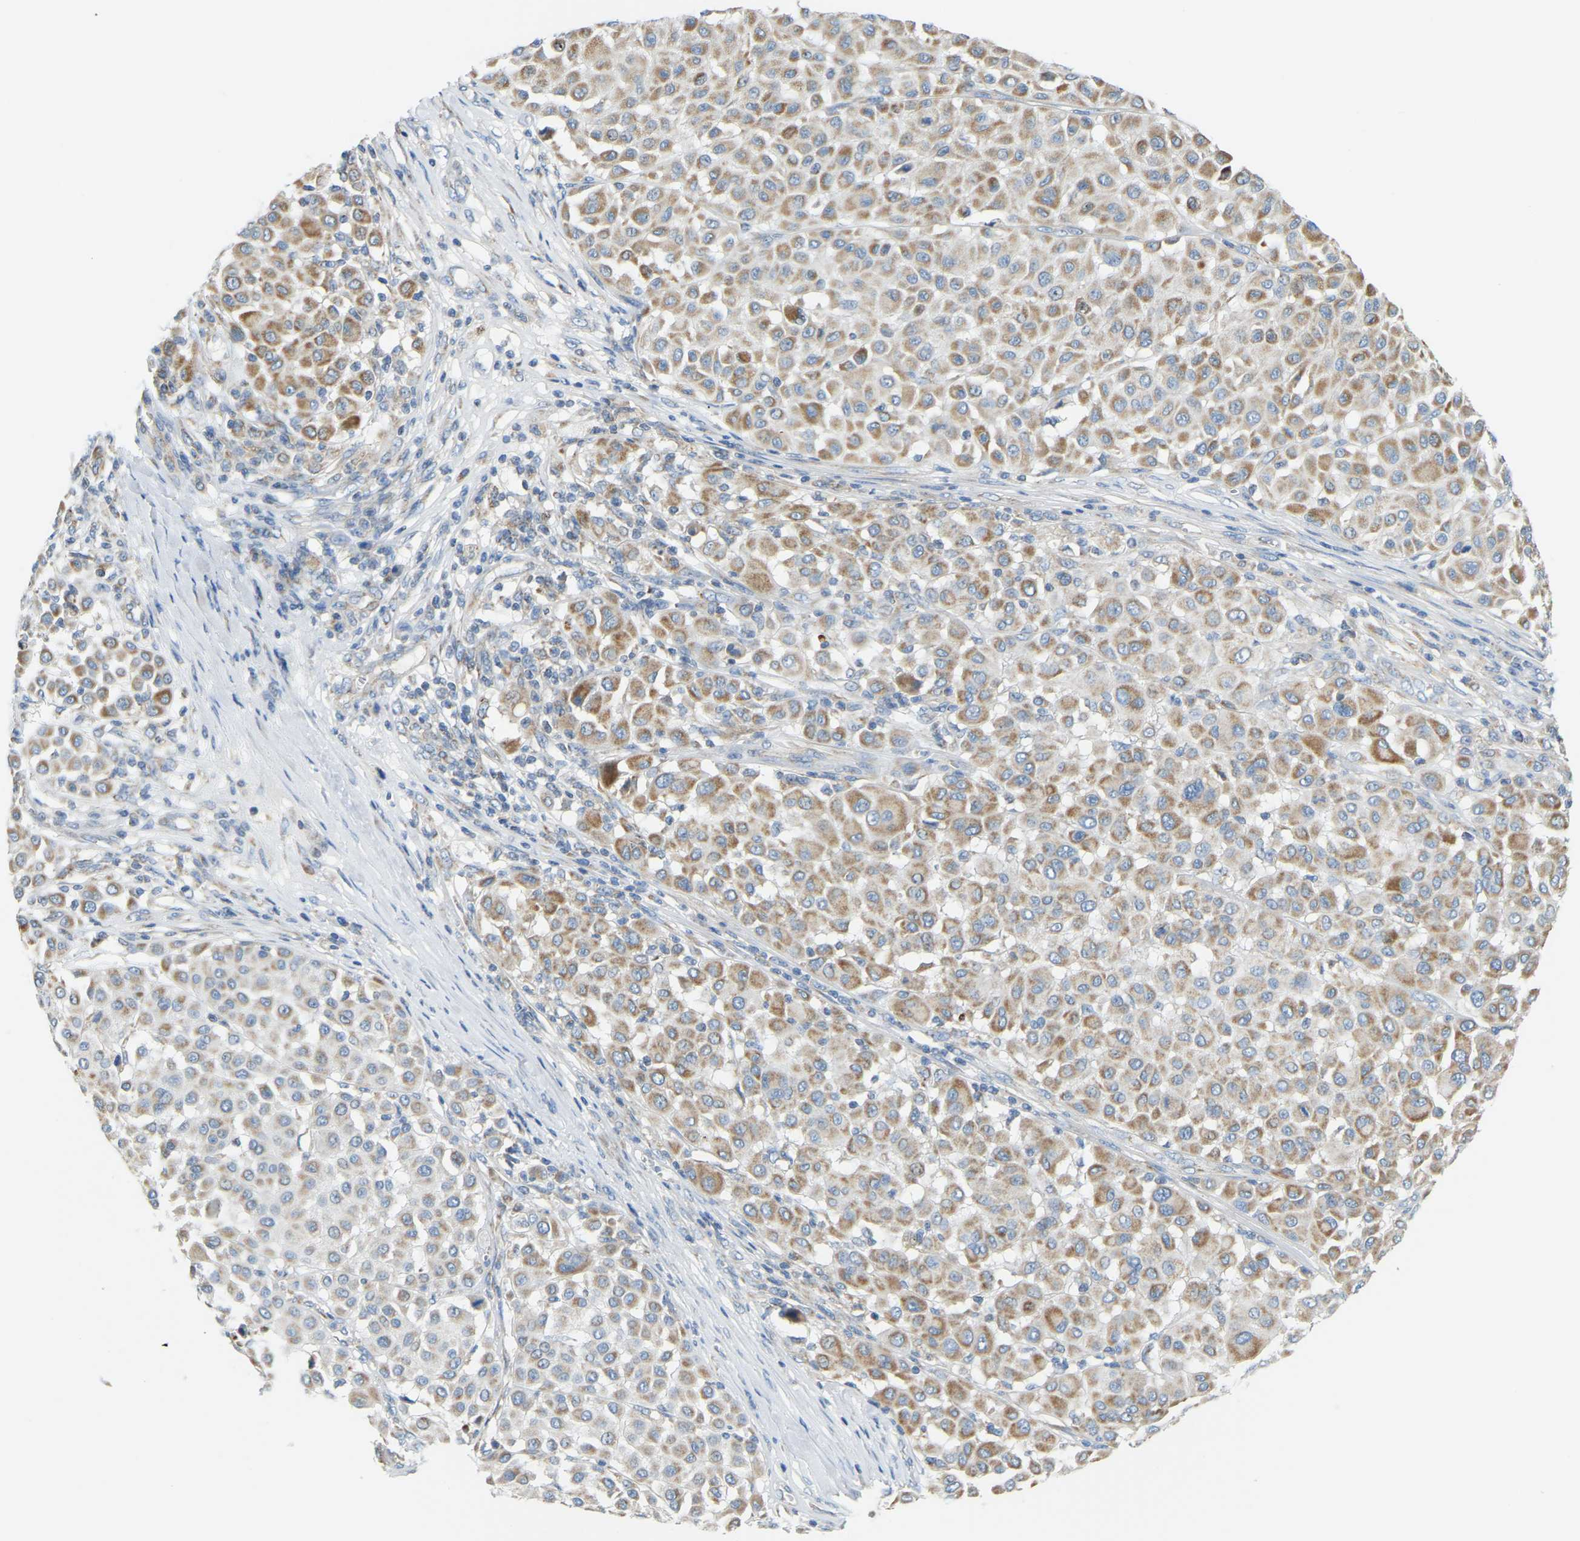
{"staining": {"intensity": "moderate", "quantity": ">75%", "location": "cytoplasmic/membranous"}, "tissue": "melanoma", "cell_type": "Tumor cells", "image_type": "cancer", "snomed": [{"axis": "morphology", "description": "Malignant melanoma, Metastatic site"}, {"axis": "topography", "description": "Soft tissue"}], "caption": "Immunohistochemical staining of human melanoma displays medium levels of moderate cytoplasmic/membranous expression in about >75% of tumor cells.", "gene": "GDA", "patient": {"sex": "male", "age": 41}}